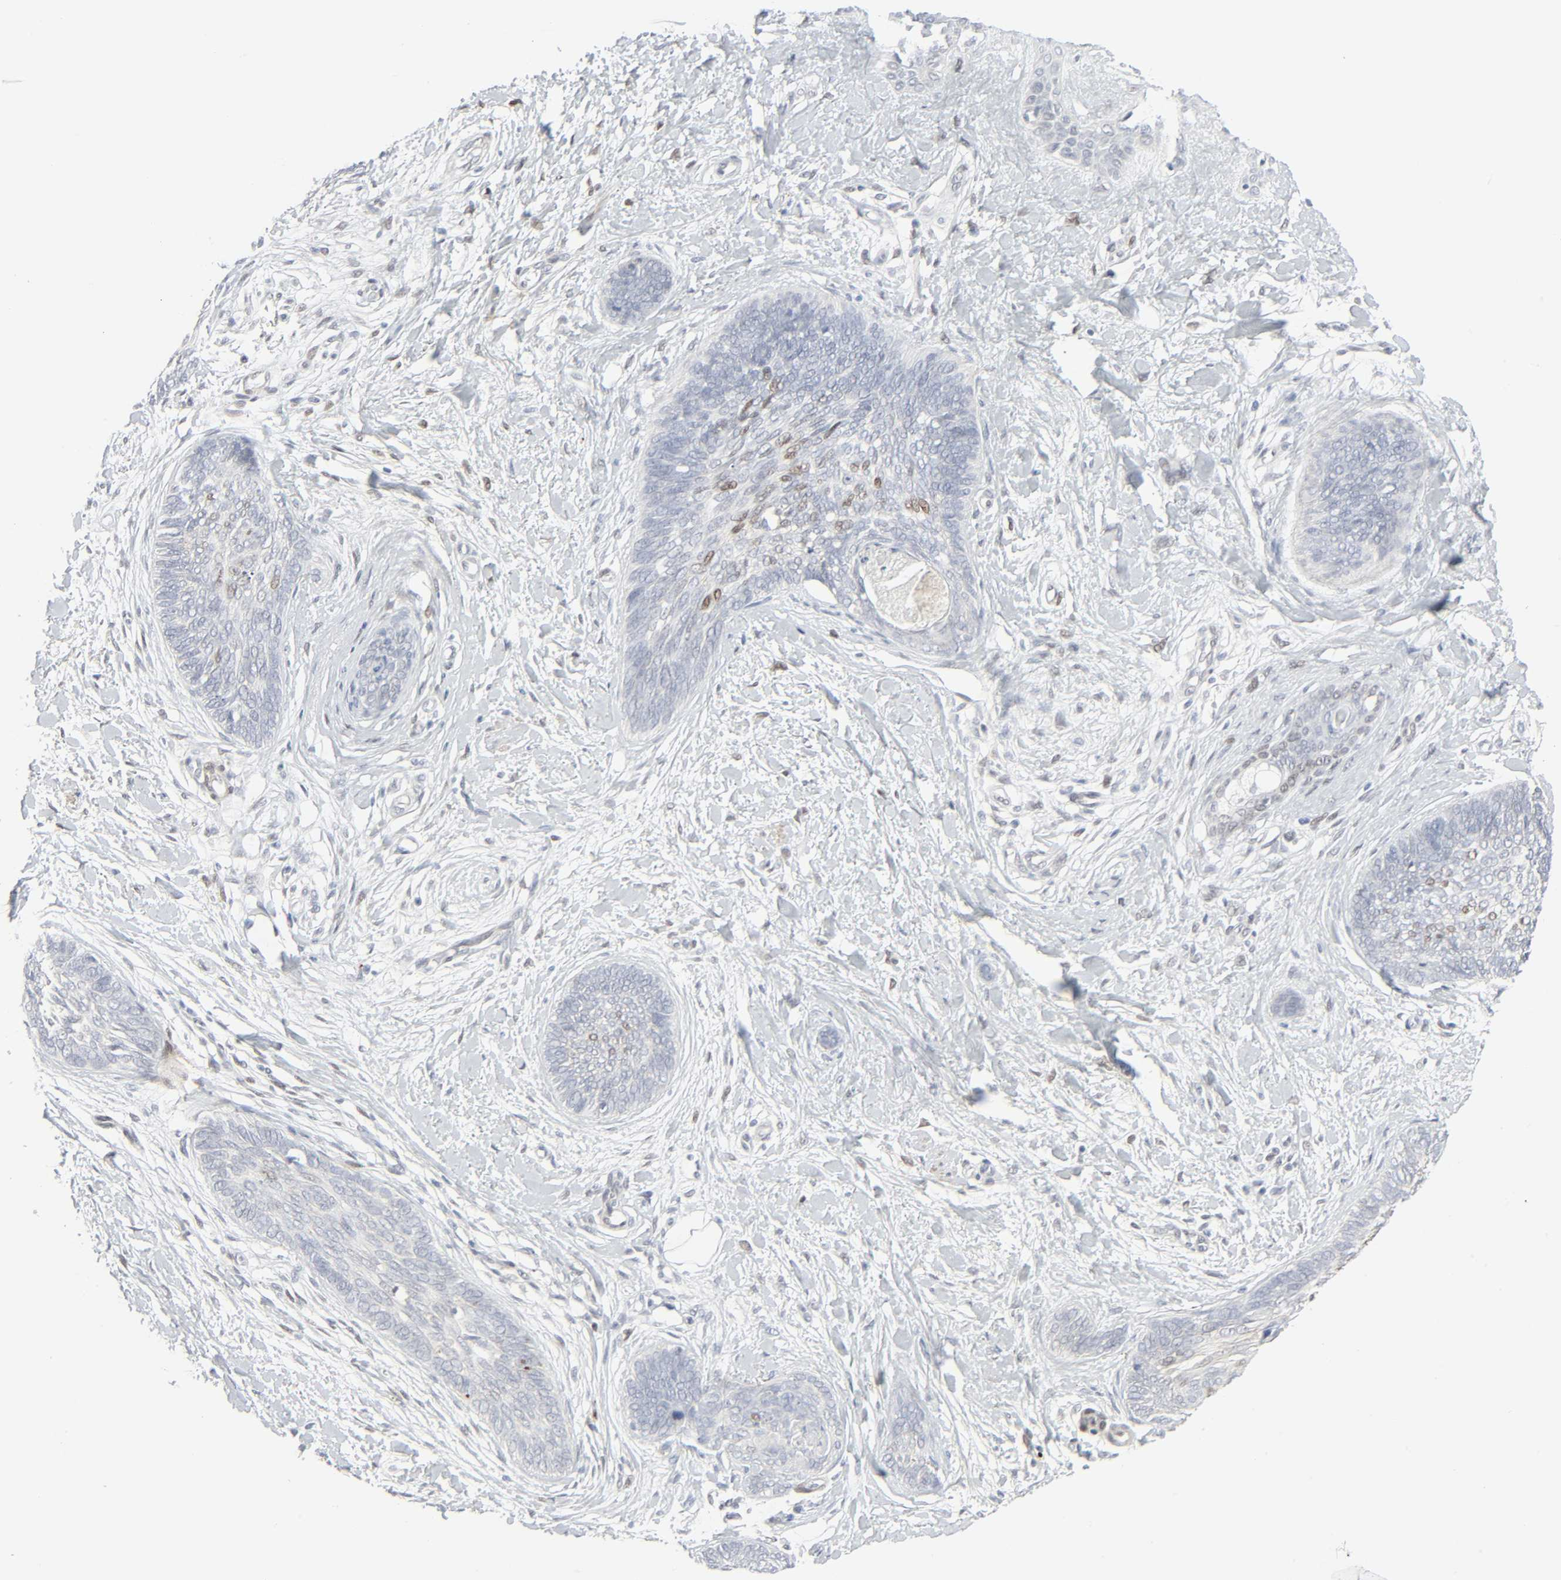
{"staining": {"intensity": "weak", "quantity": "<25%", "location": "nuclear"}, "tissue": "skin cancer", "cell_type": "Tumor cells", "image_type": "cancer", "snomed": [{"axis": "morphology", "description": "Basal cell carcinoma"}, {"axis": "topography", "description": "Skin"}], "caption": "A micrograph of skin basal cell carcinoma stained for a protein displays no brown staining in tumor cells.", "gene": "ZBTB16", "patient": {"sex": "female", "age": 81}}